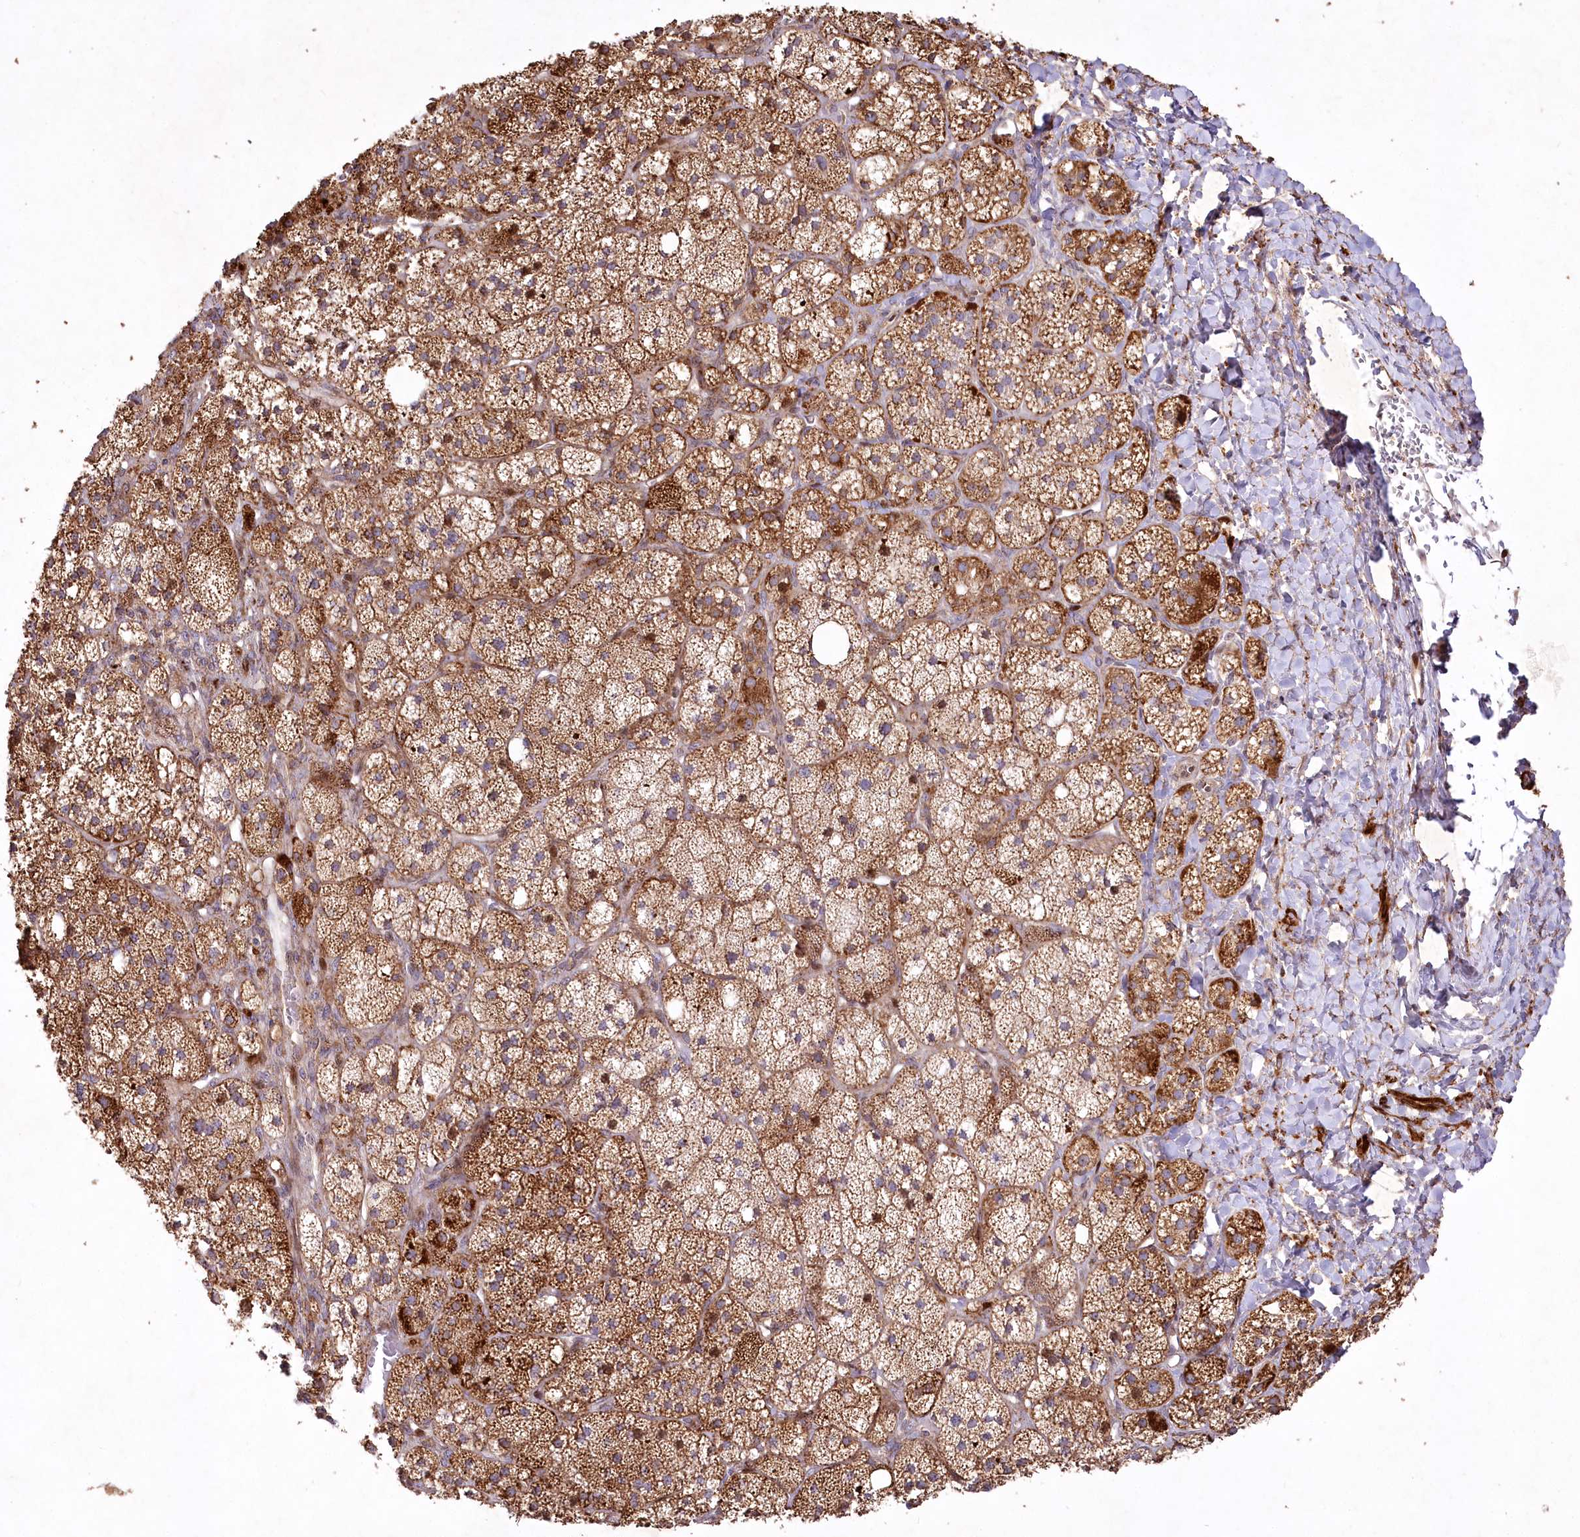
{"staining": {"intensity": "moderate", "quantity": ">75%", "location": "cytoplasmic/membranous,nuclear"}, "tissue": "adrenal gland", "cell_type": "Glandular cells", "image_type": "normal", "snomed": [{"axis": "morphology", "description": "Normal tissue, NOS"}, {"axis": "topography", "description": "Adrenal gland"}], "caption": "A medium amount of moderate cytoplasmic/membranous,nuclear positivity is appreciated in approximately >75% of glandular cells in normal adrenal gland. (DAB = brown stain, brightfield microscopy at high magnification).", "gene": "PSTK", "patient": {"sex": "male", "age": 61}}